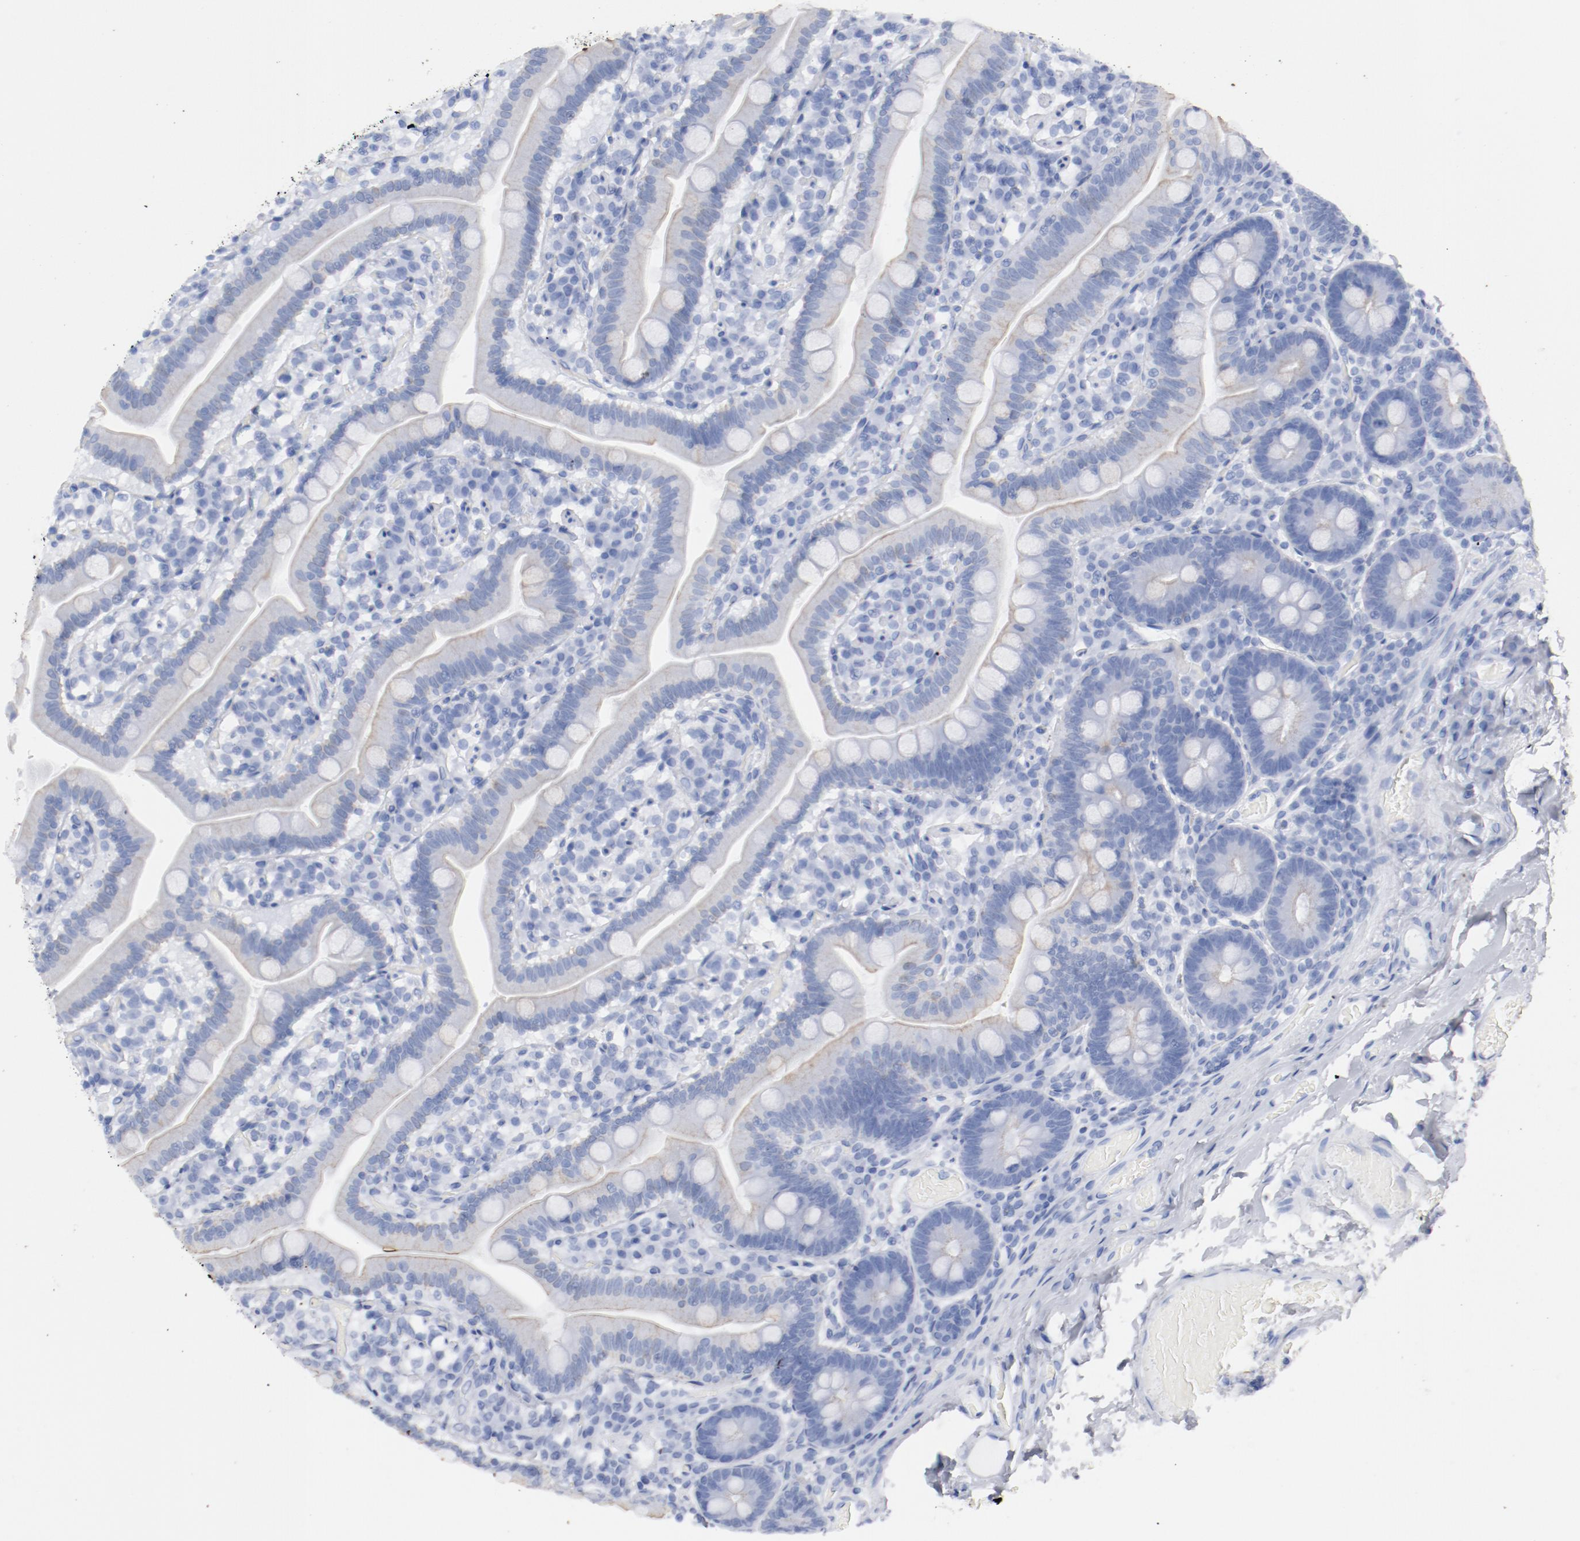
{"staining": {"intensity": "weak", "quantity": "25%-75%", "location": "cytoplasmic/membranous"}, "tissue": "duodenum", "cell_type": "Glandular cells", "image_type": "normal", "snomed": [{"axis": "morphology", "description": "Normal tissue, NOS"}, {"axis": "topography", "description": "Duodenum"}], "caption": "Immunohistochemical staining of unremarkable duodenum exhibits low levels of weak cytoplasmic/membranous staining in approximately 25%-75% of glandular cells. (DAB IHC, brown staining for protein, blue staining for nuclei).", "gene": "TSPAN6", "patient": {"sex": "male", "age": 66}}